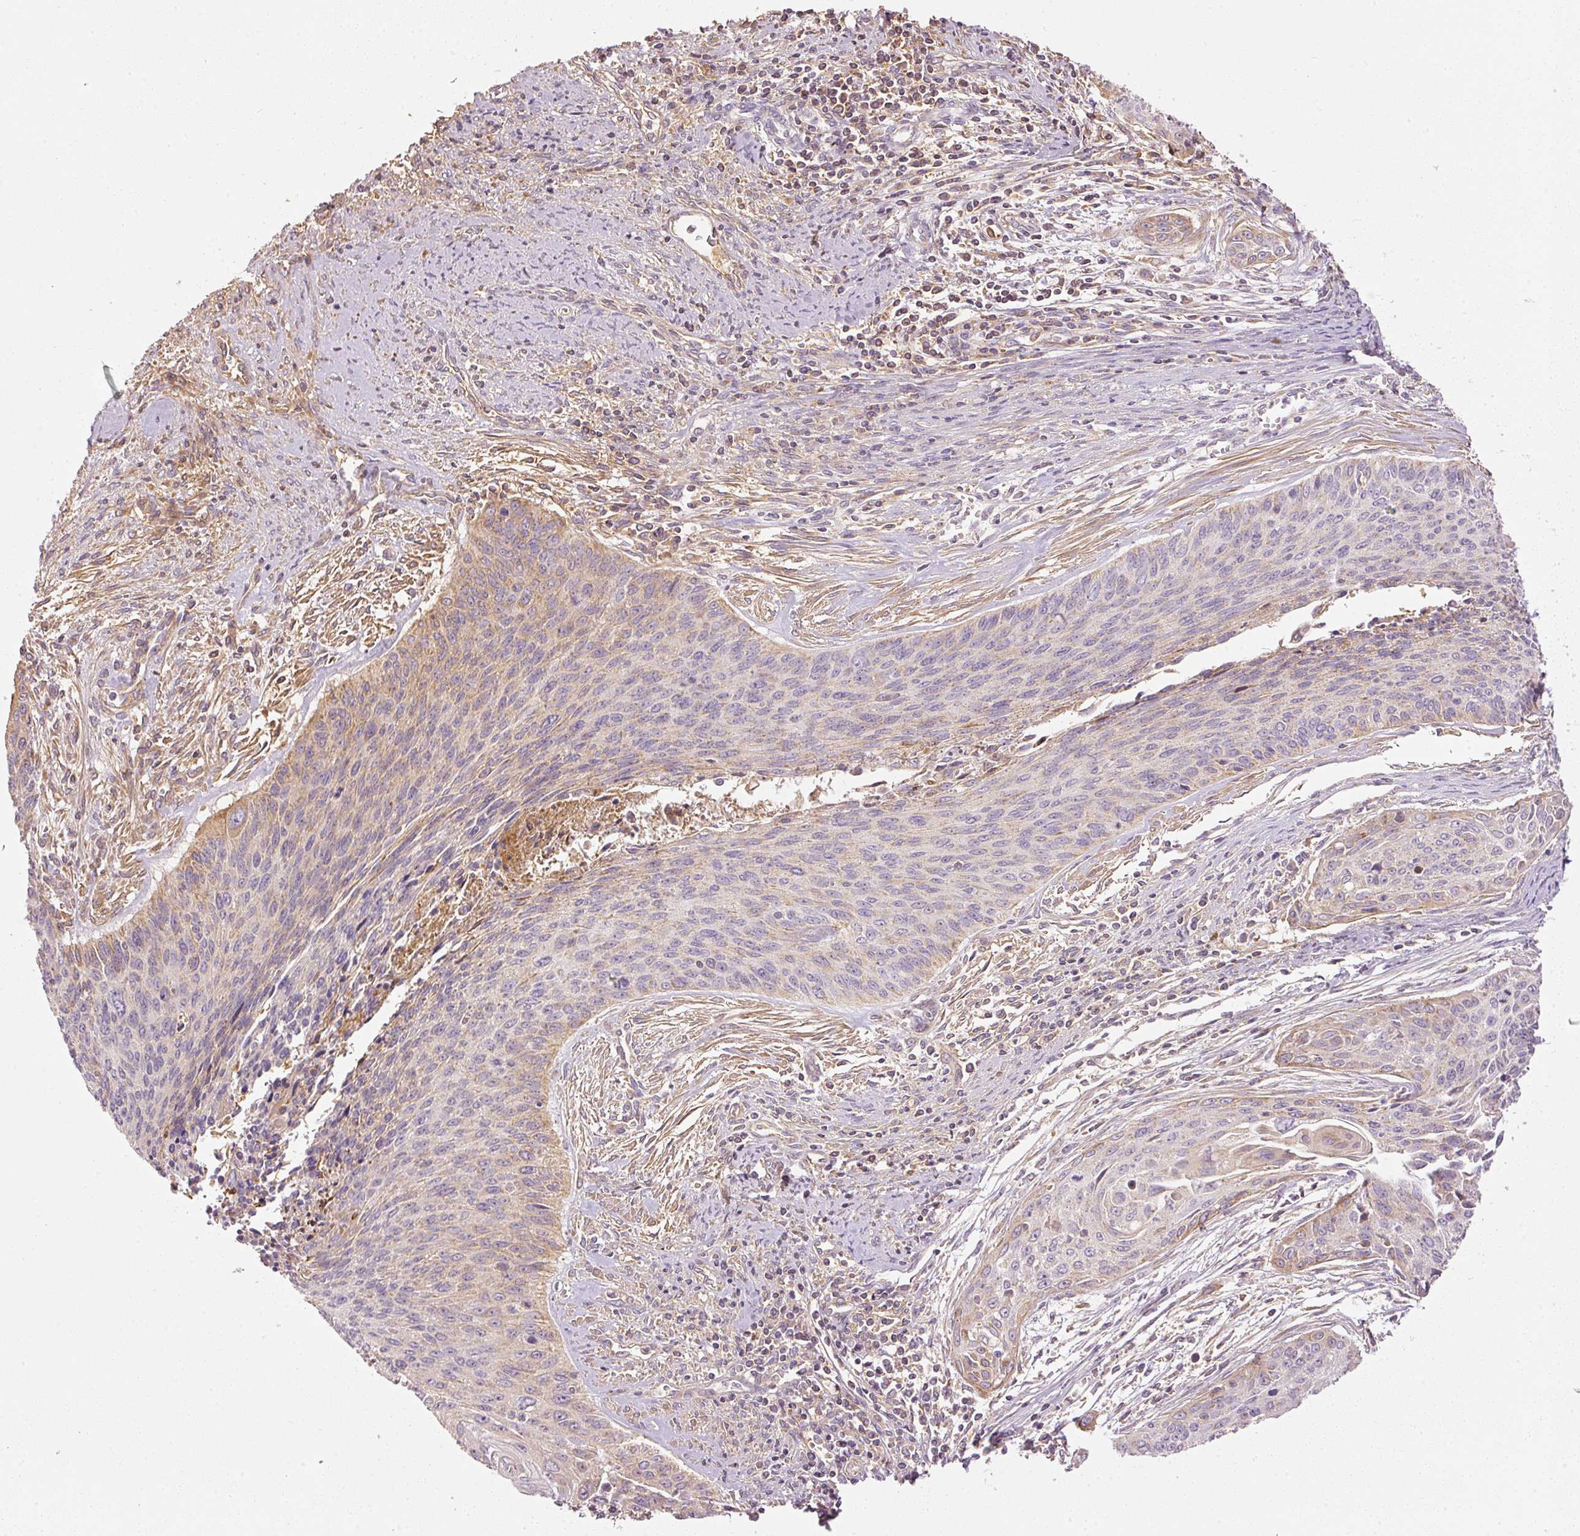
{"staining": {"intensity": "weak", "quantity": "<25%", "location": "cytoplasmic/membranous"}, "tissue": "cervical cancer", "cell_type": "Tumor cells", "image_type": "cancer", "snomed": [{"axis": "morphology", "description": "Squamous cell carcinoma, NOS"}, {"axis": "topography", "description": "Cervix"}], "caption": "Immunohistochemistry (IHC) micrograph of neoplastic tissue: human cervical squamous cell carcinoma stained with DAB reveals no significant protein positivity in tumor cells.", "gene": "SERPING1", "patient": {"sex": "female", "age": 55}}